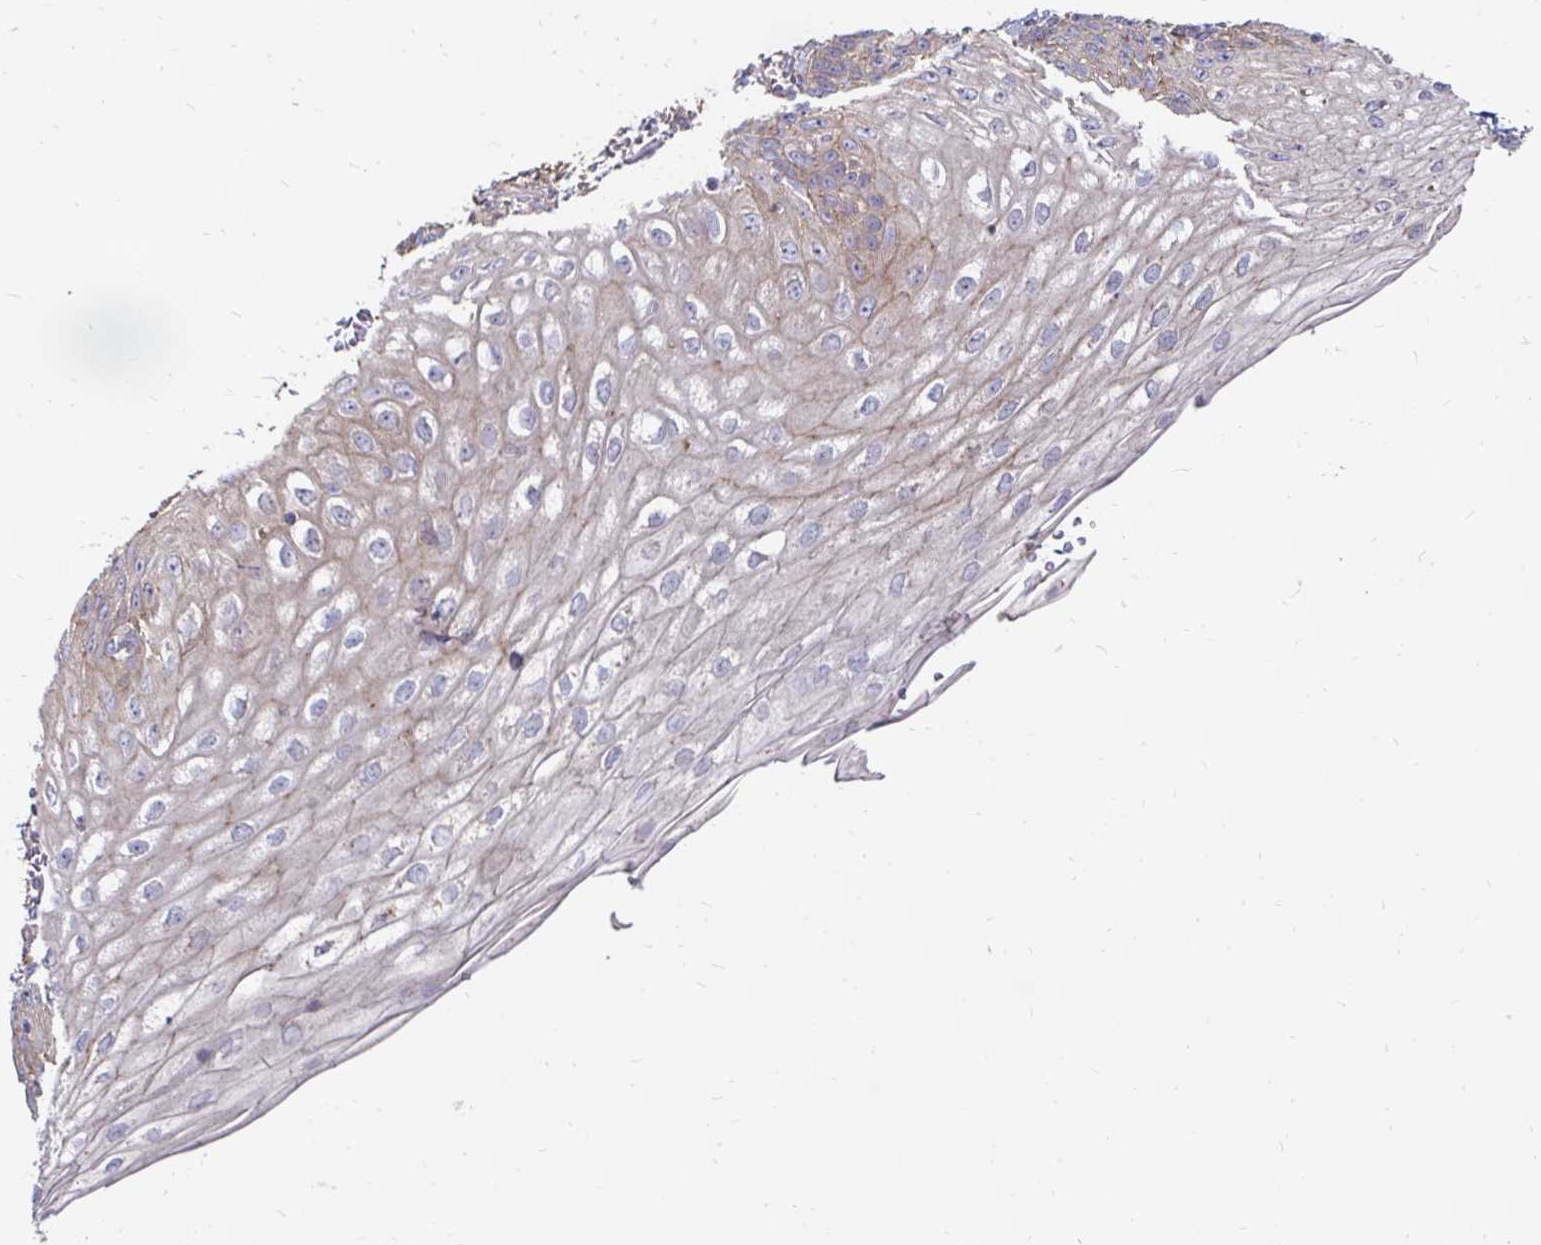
{"staining": {"intensity": "weak", "quantity": "<25%", "location": "cytoplasmic/membranous"}, "tissue": "esophagus", "cell_type": "Squamous epithelial cells", "image_type": "normal", "snomed": [{"axis": "morphology", "description": "Normal tissue, NOS"}, {"axis": "morphology", "description": "Adenocarcinoma, NOS"}, {"axis": "topography", "description": "Esophagus"}], "caption": "Squamous epithelial cells show no significant protein staining in unremarkable esophagus.", "gene": "NCSTN", "patient": {"sex": "male", "age": 81}}